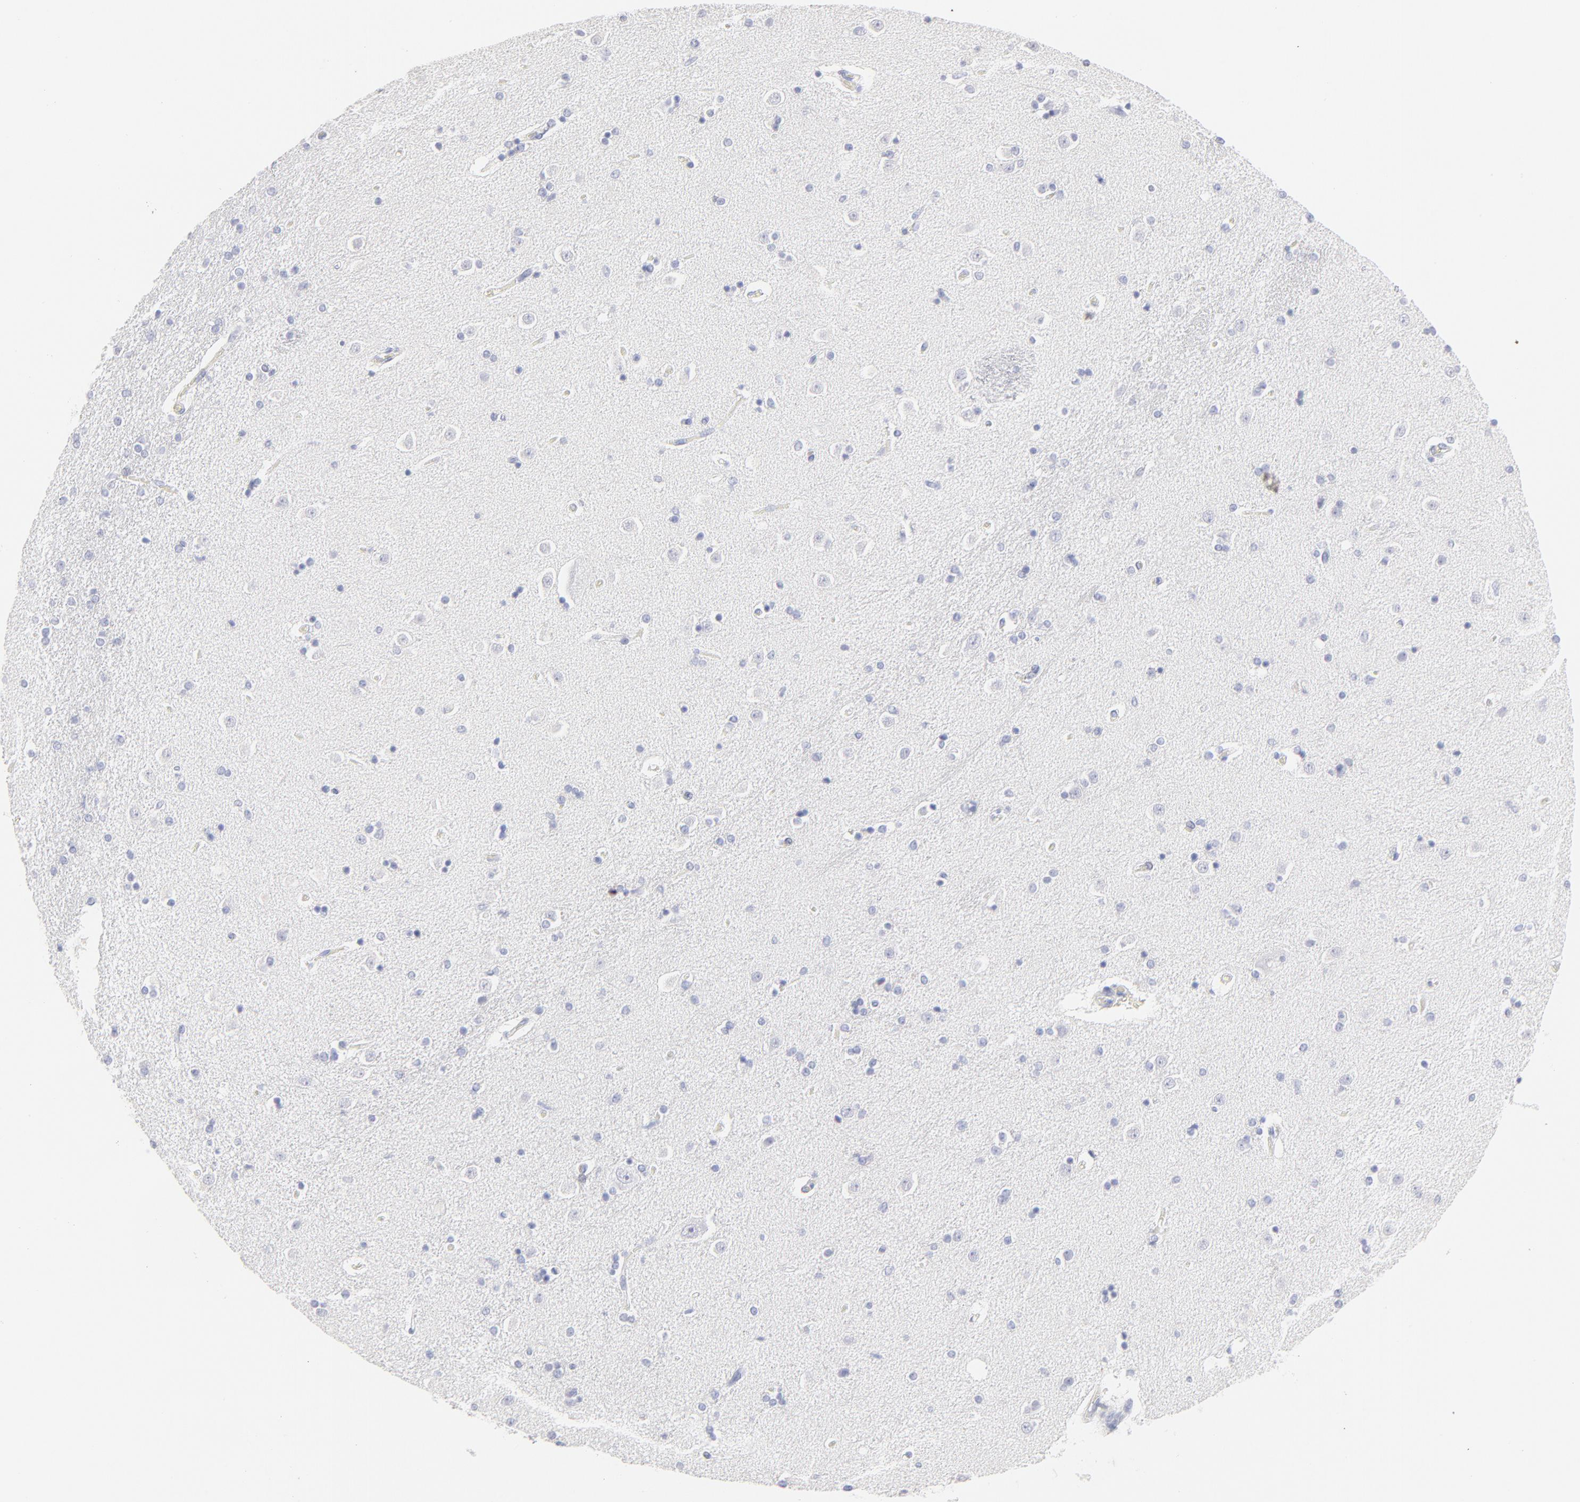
{"staining": {"intensity": "negative", "quantity": "none", "location": "none"}, "tissue": "caudate", "cell_type": "Glial cells", "image_type": "normal", "snomed": [{"axis": "morphology", "description": "Normal tissue, NOS"}, {"axis": "topography", "description": "Lateral ventricle wall"}], "caption": "This micrograph is of benign caudate stained with IHC to label a protein in brown with the nuclei are counter-stained blue. There is no staining in glial cells.", "gene": "ELF3", "patient": {"sex": "female", "age": 54}}